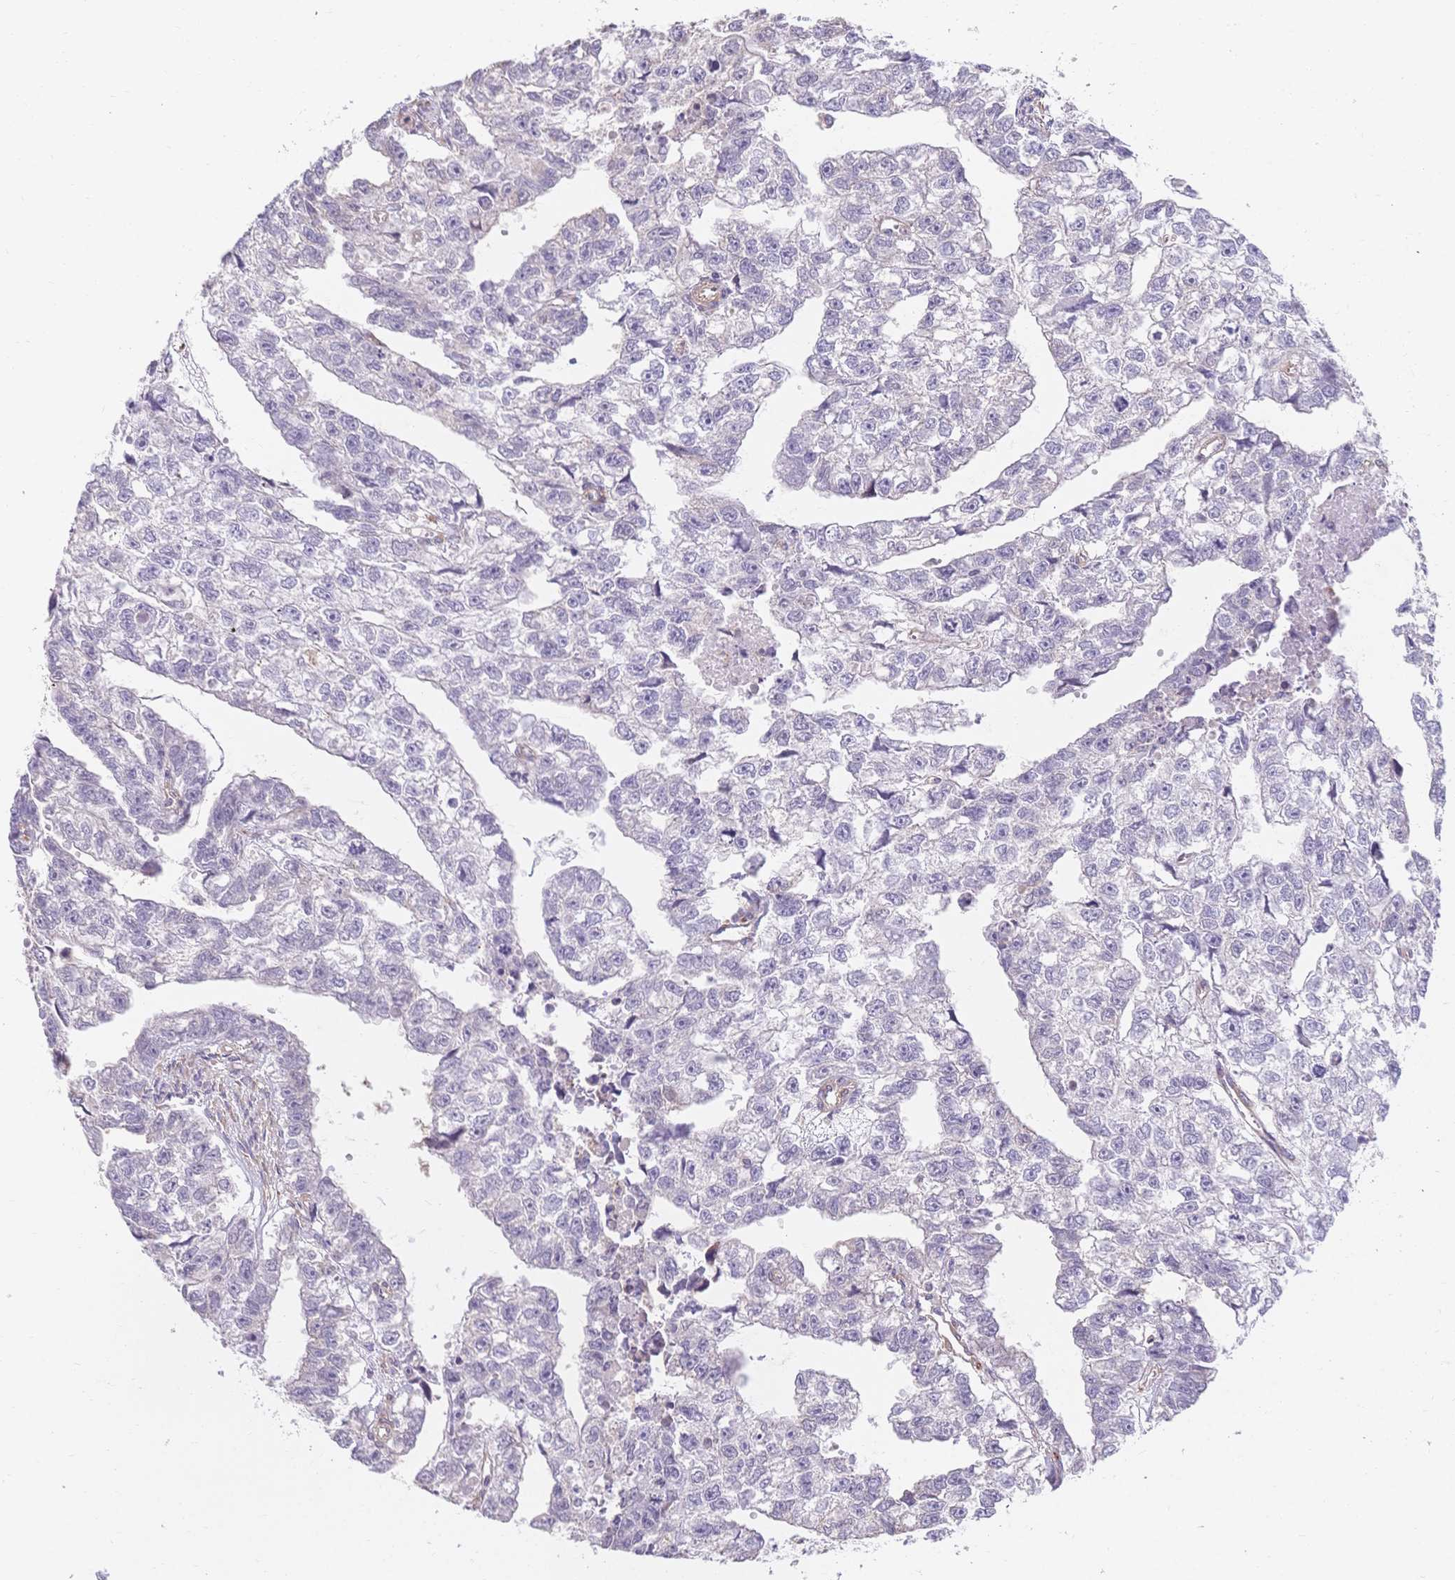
{"staining": {"intensity": "negative", "quantity": "none", "location": "none"}, "tissue": "testis cancer", "cell_type": "Tumor cells", "image_type": "cancer", "snomed": [{"axis": "morphology", "description": "Carcinoma, Embryonal, NOS"}, {"axis": "morphology", "description": "Teratoma, malignant, NOS"}, {"axis": "topography", "description": "Testis"}], "caption": "A high-resolution histopathology image shows immunohistochemistry staining of testis cancer, which displays no significant expression in tumor cells.", "gene": "HS3ST5", "patient": {"sex": "male", "age": 44}}